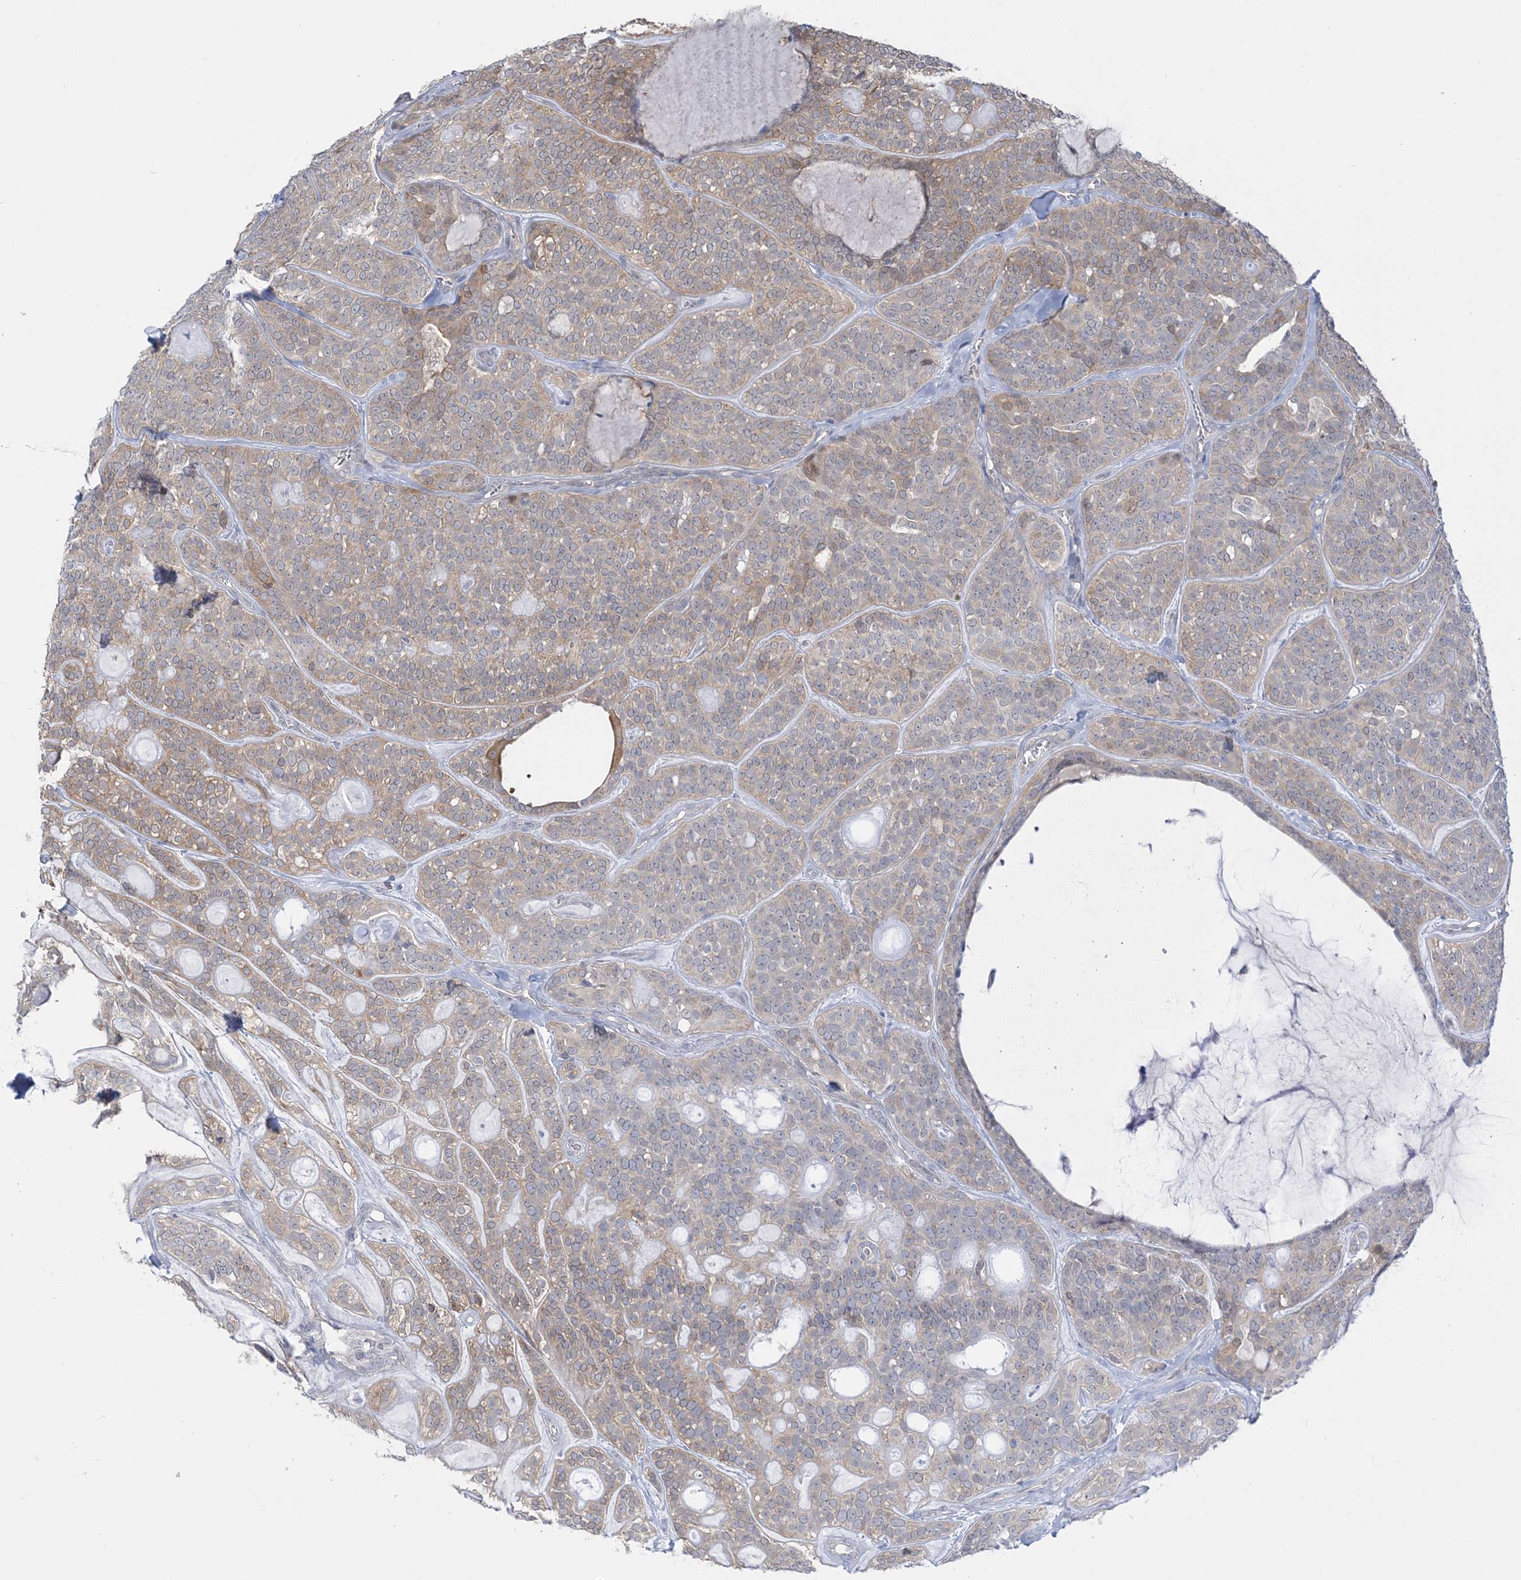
{"staining": {"intensity": "weak", "quantity": "25%-75%", "location": "cytoplasmic/membranous"}, "tissue": "head and neck cancer", "cell_type": "Tumor cells", "image_type": "cancer", "snomed": [{"axis": "morphology", "description": "Adenocarcinoma, NOS"}, {"axis": "topography", "description": "Head-Neck"}], "caption": "The histopathology image displays staining of head and neck adenocarcinoma, revealing weak cytoplasmic/membranous protein staining (brown color) within tumor cells.", "gene": "THADA", "patient": {"sex": "male", "age": 66}}